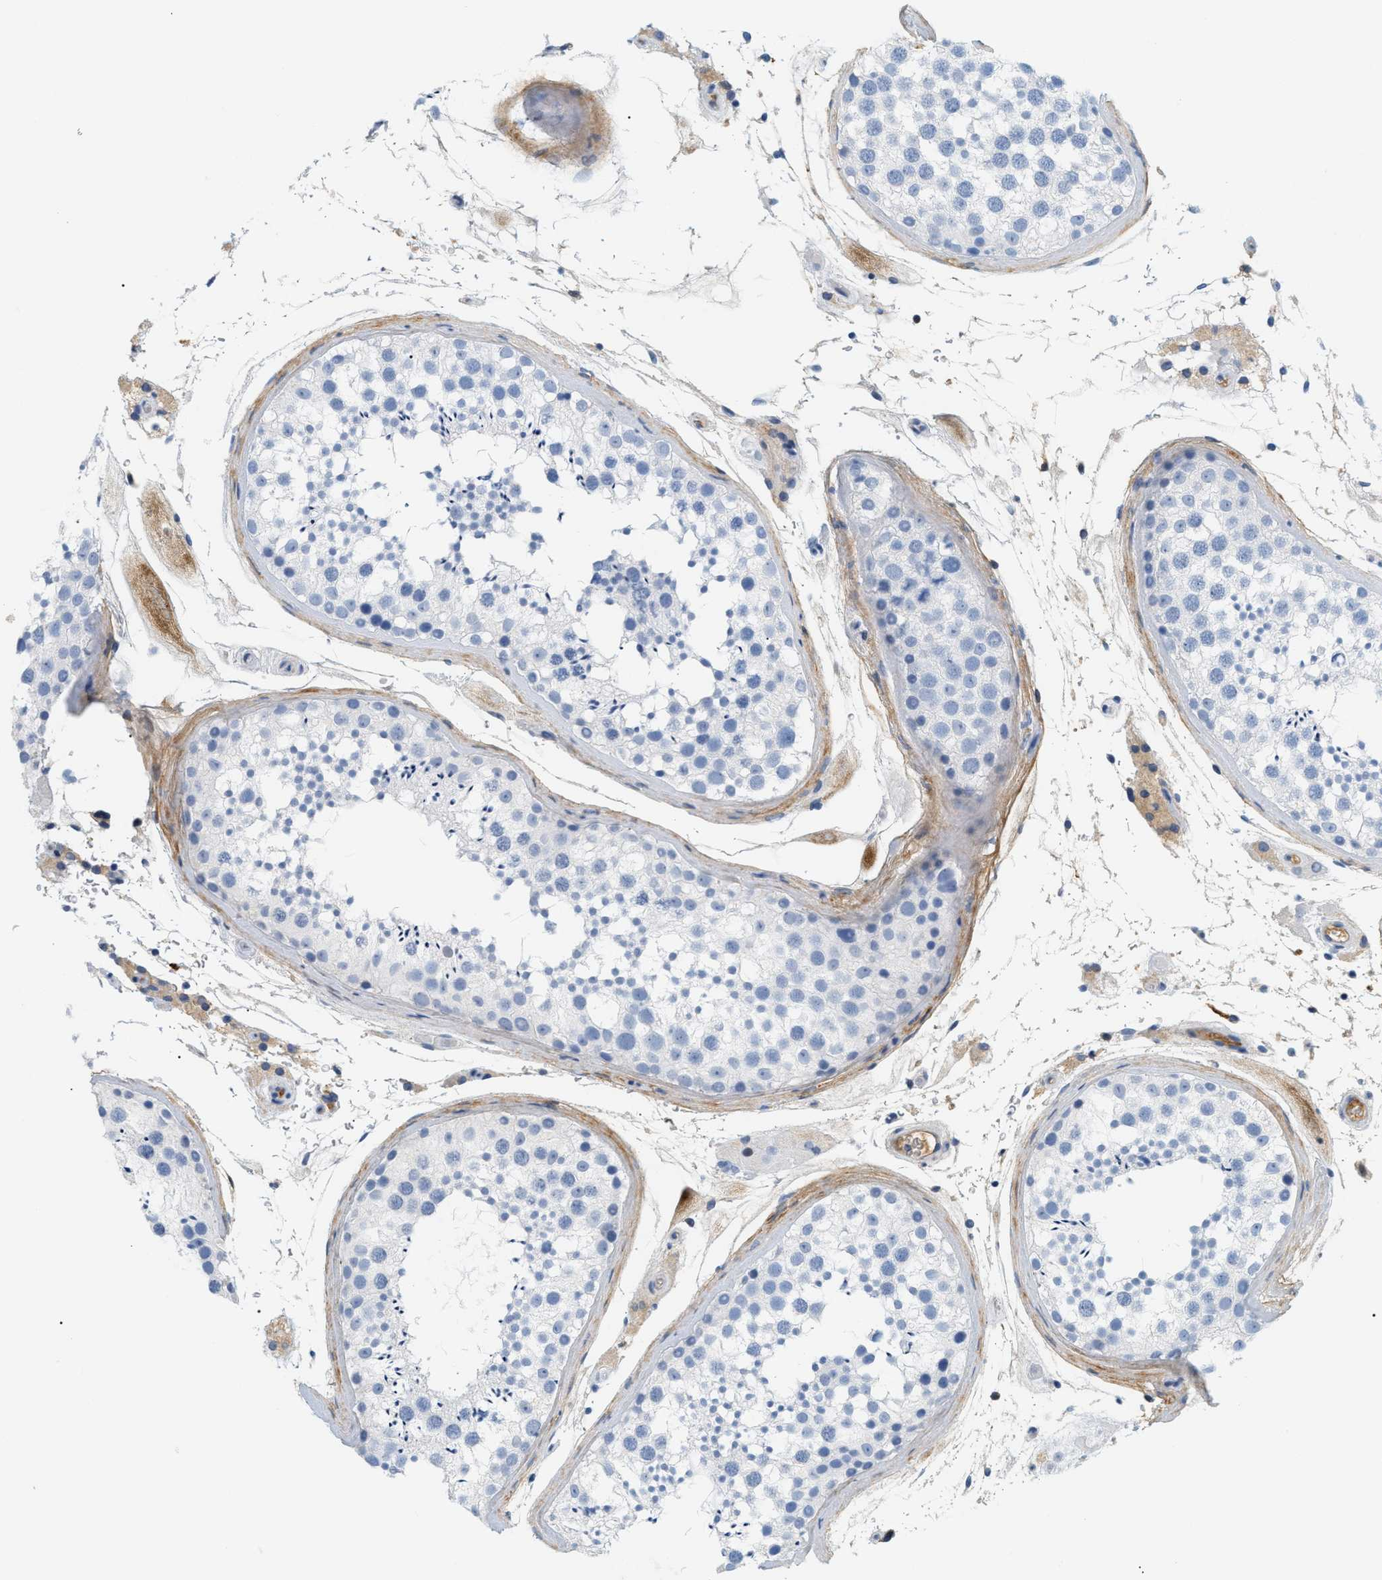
{"staining": {"intensity": "negative", "quantity": "none", "location": "none"}, "tissue": "testis", "cell_type": "Cells in seminiferous ducts", "image_type": "normal", "snomed": [{"axis": "morphology", "description": "Normal tissue, NOS"}, {"axis": "topography", "description": "Testis"}], "caption": "An IHC photomicrograph of unremarkable testis is shown. There is no staining in cells in seminiferous ducts of testis. (DAB (3,3'-diaminobenzidine) immunohistochemistry, high magnification).", "gene": "CFH", "patient": {"sex": "male", "age": 46}}